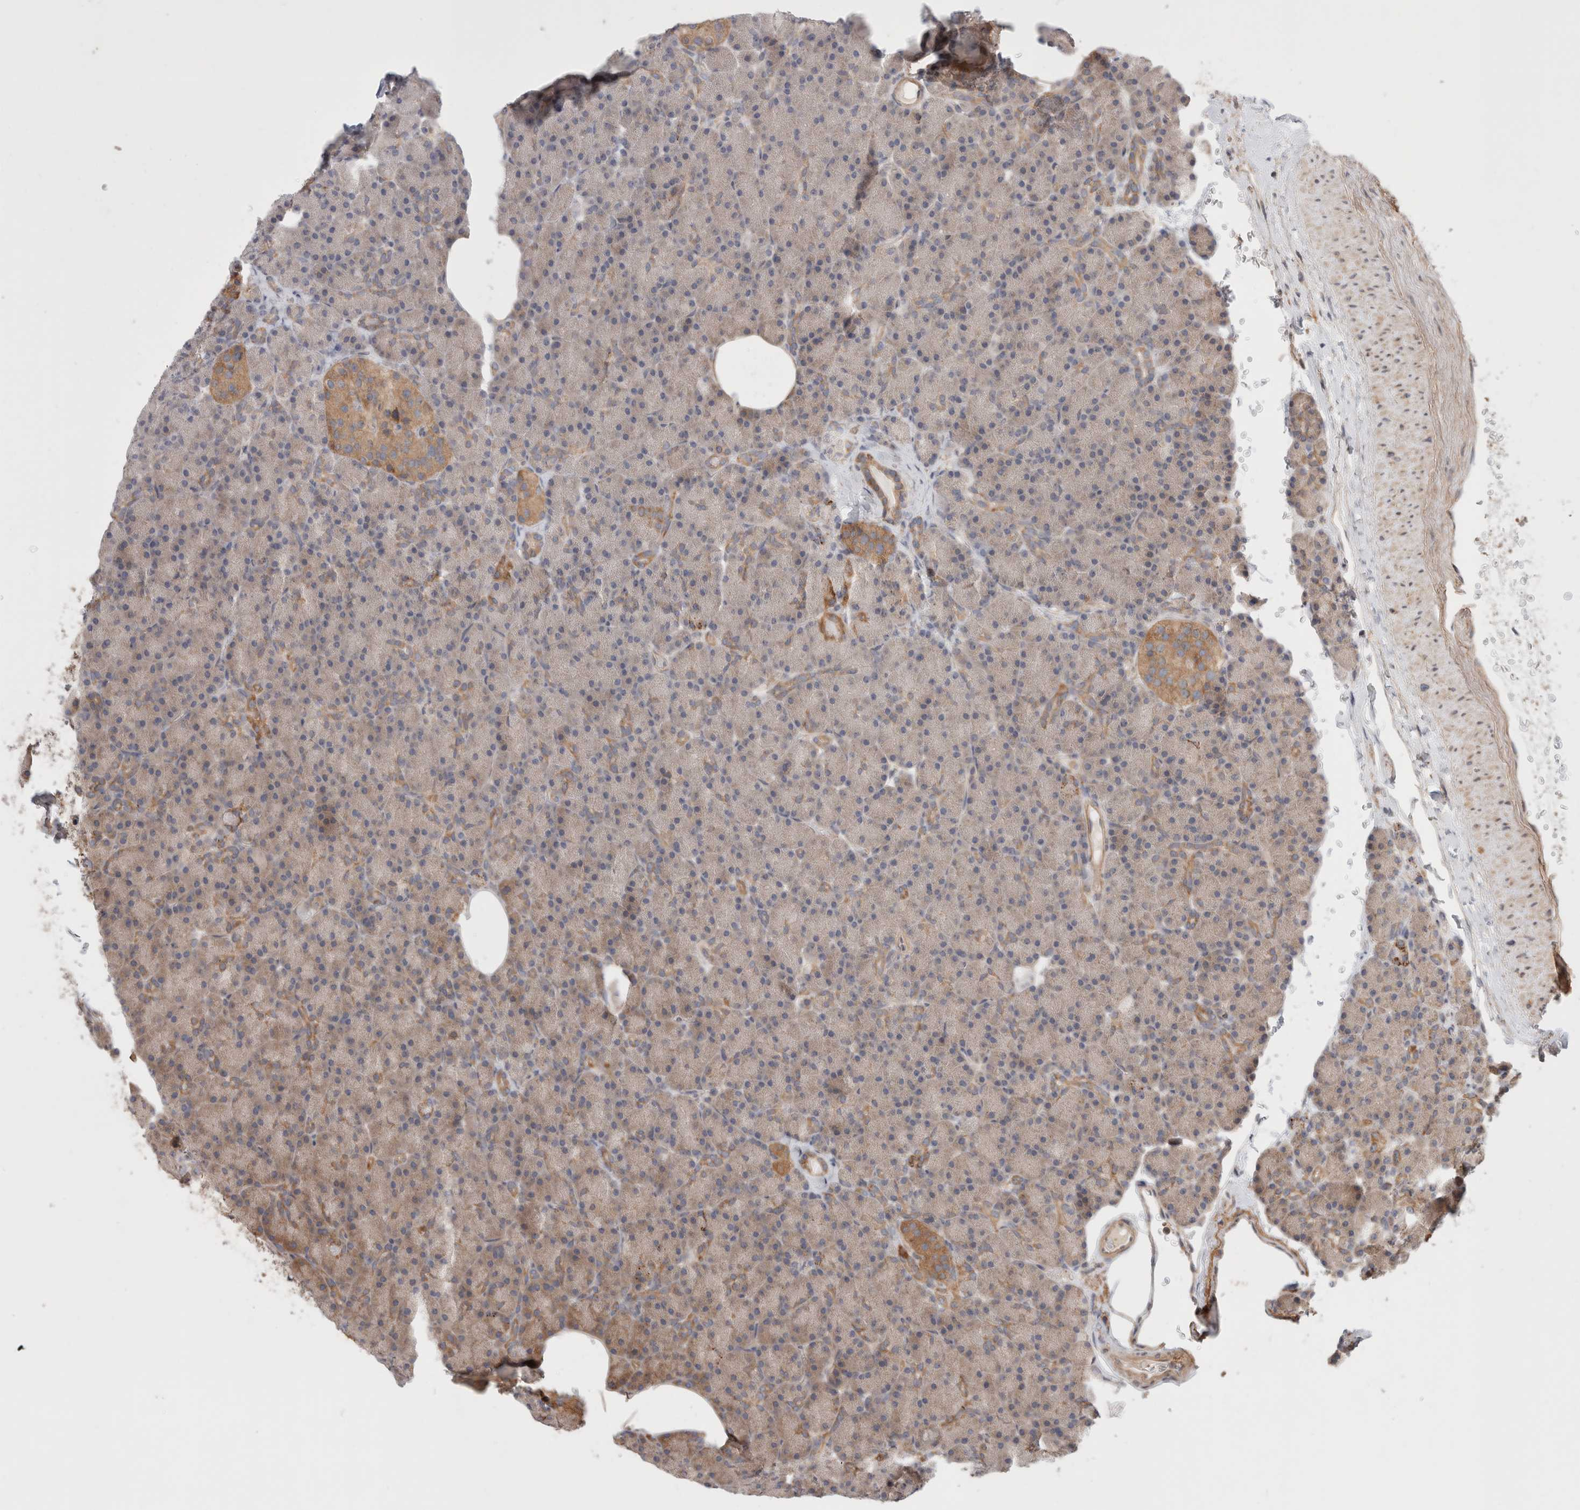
{"staining": {"intensity": "moderate", "quantity": "25%-75%", "location": "cytoplasmic/membranous"}, "tissue": "pancreas", "cell_type": "Exocrine glandular cells", "image_type": "normal", "snomed": [{"axis": "morphology", "description": "Normal tissue, NOS"}, {"axis": "topography", "description": "Pancreas"}], "caption": "Immunohistochemistry of benign pancreas reveals medium levels of moderate cytoplasmic/membranous expression in approximately 25%-75% of exocrine glandular cells.", "gene": "HROB", "patient": {"sex": "female", "age": 43}}